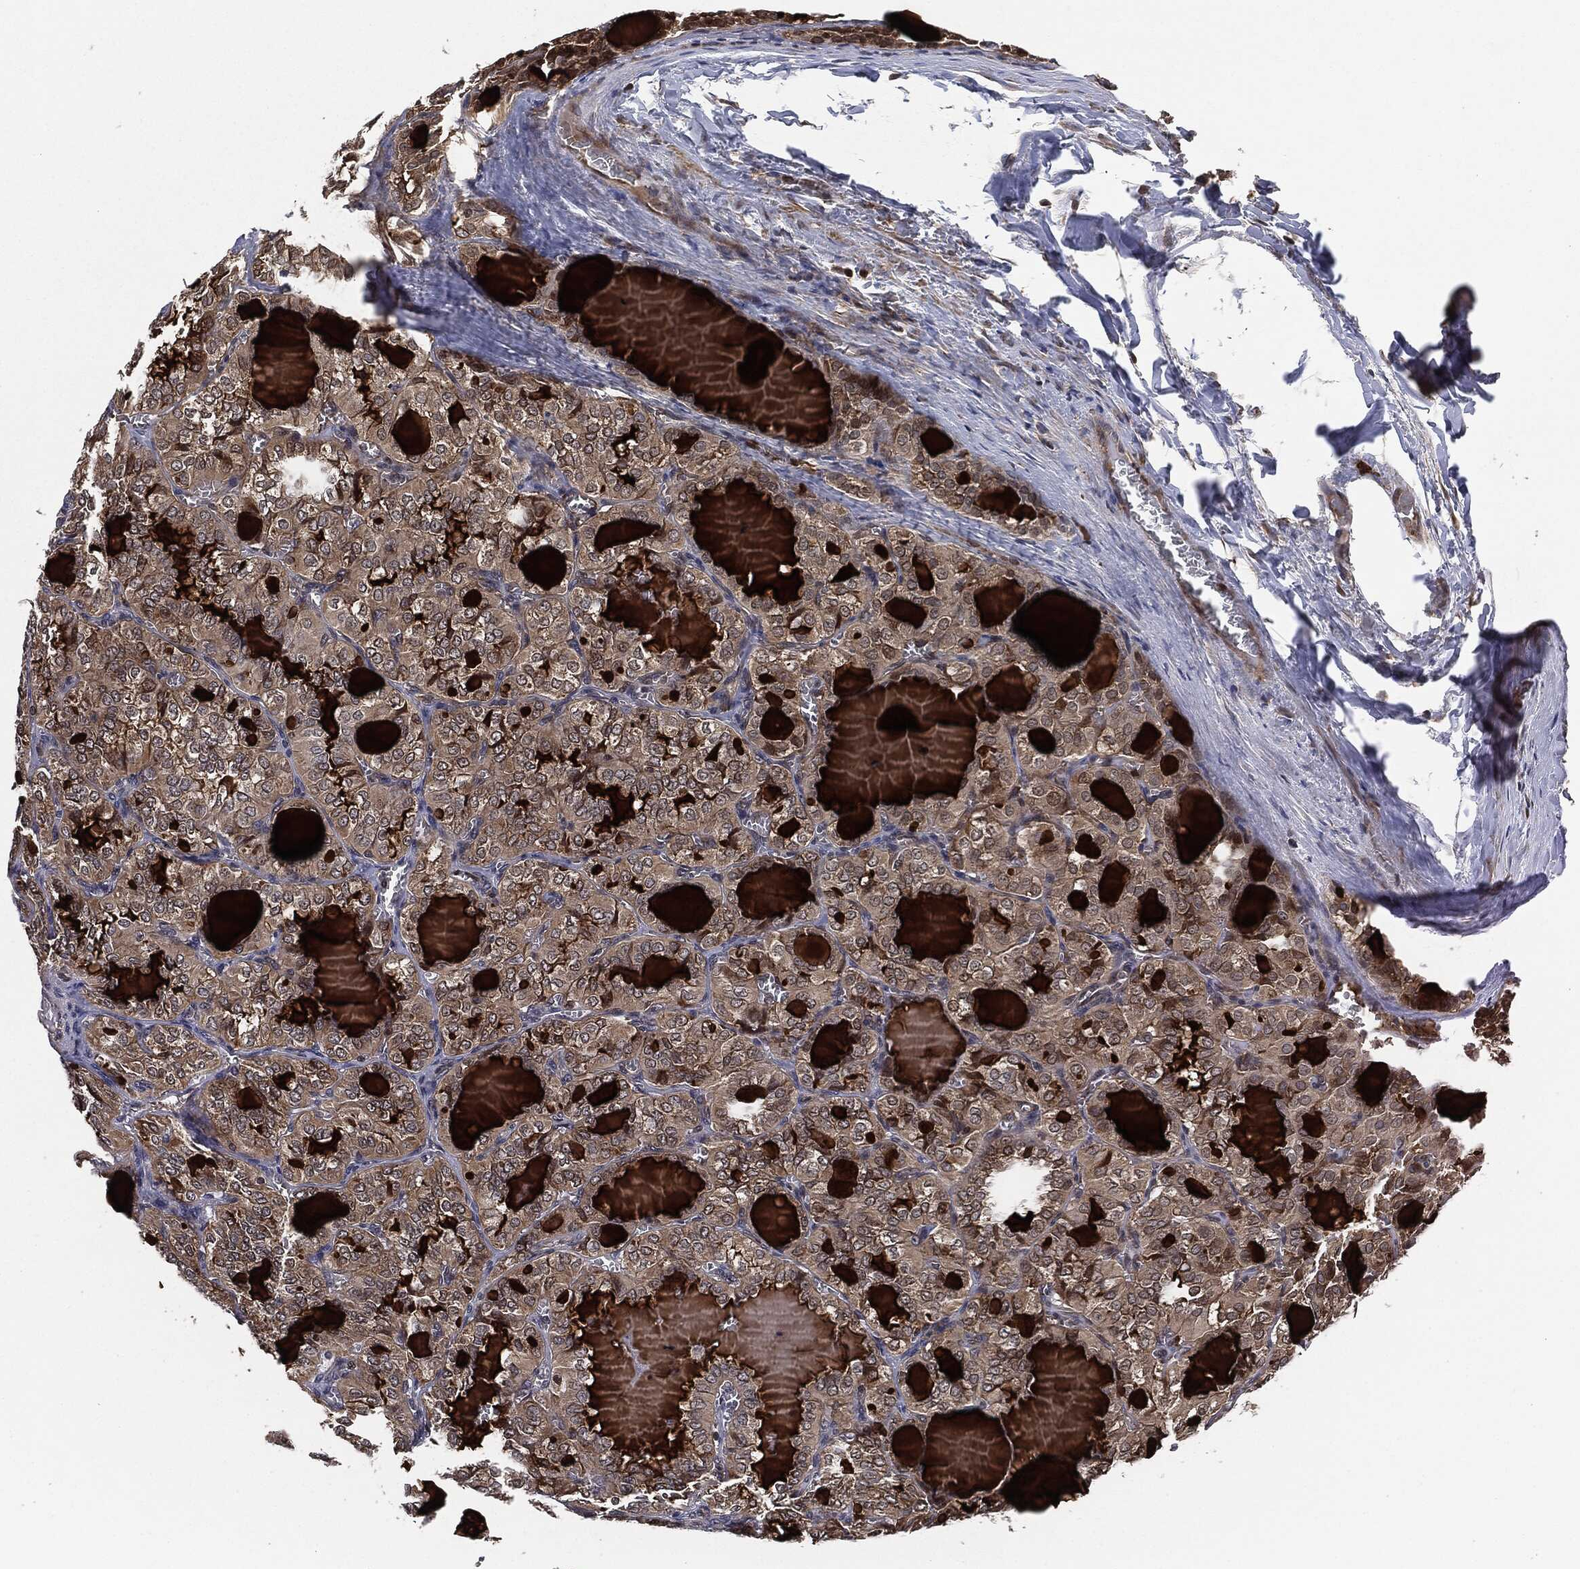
{"staining": {"intensity": "moderate", "quantity": "25%-75%", "location": "cytoplasmic/membranous"}, "tissue": "thyroid cancer", "cell_type": "Tumor cells", "image_type": "cancer", "snomed": [{"axis": "morphology", "description": "Papillary adenocarcinoma, NOS"}, {"axis": "topography", "description": "Thyroid gland"}], "caption": "Protein expression analysis of human thyroid papillary adenocarcinoma reveals moderate cytoplasmic/membranous expression in approximately 25%-75% of tumor cells. The protein is stained brown, and the nuclei are stained in blue (DAB IHC with brightfield microscopy, high magnification).", "gene": "UBR1", "patient": {"sex": "female", "age": 41}}